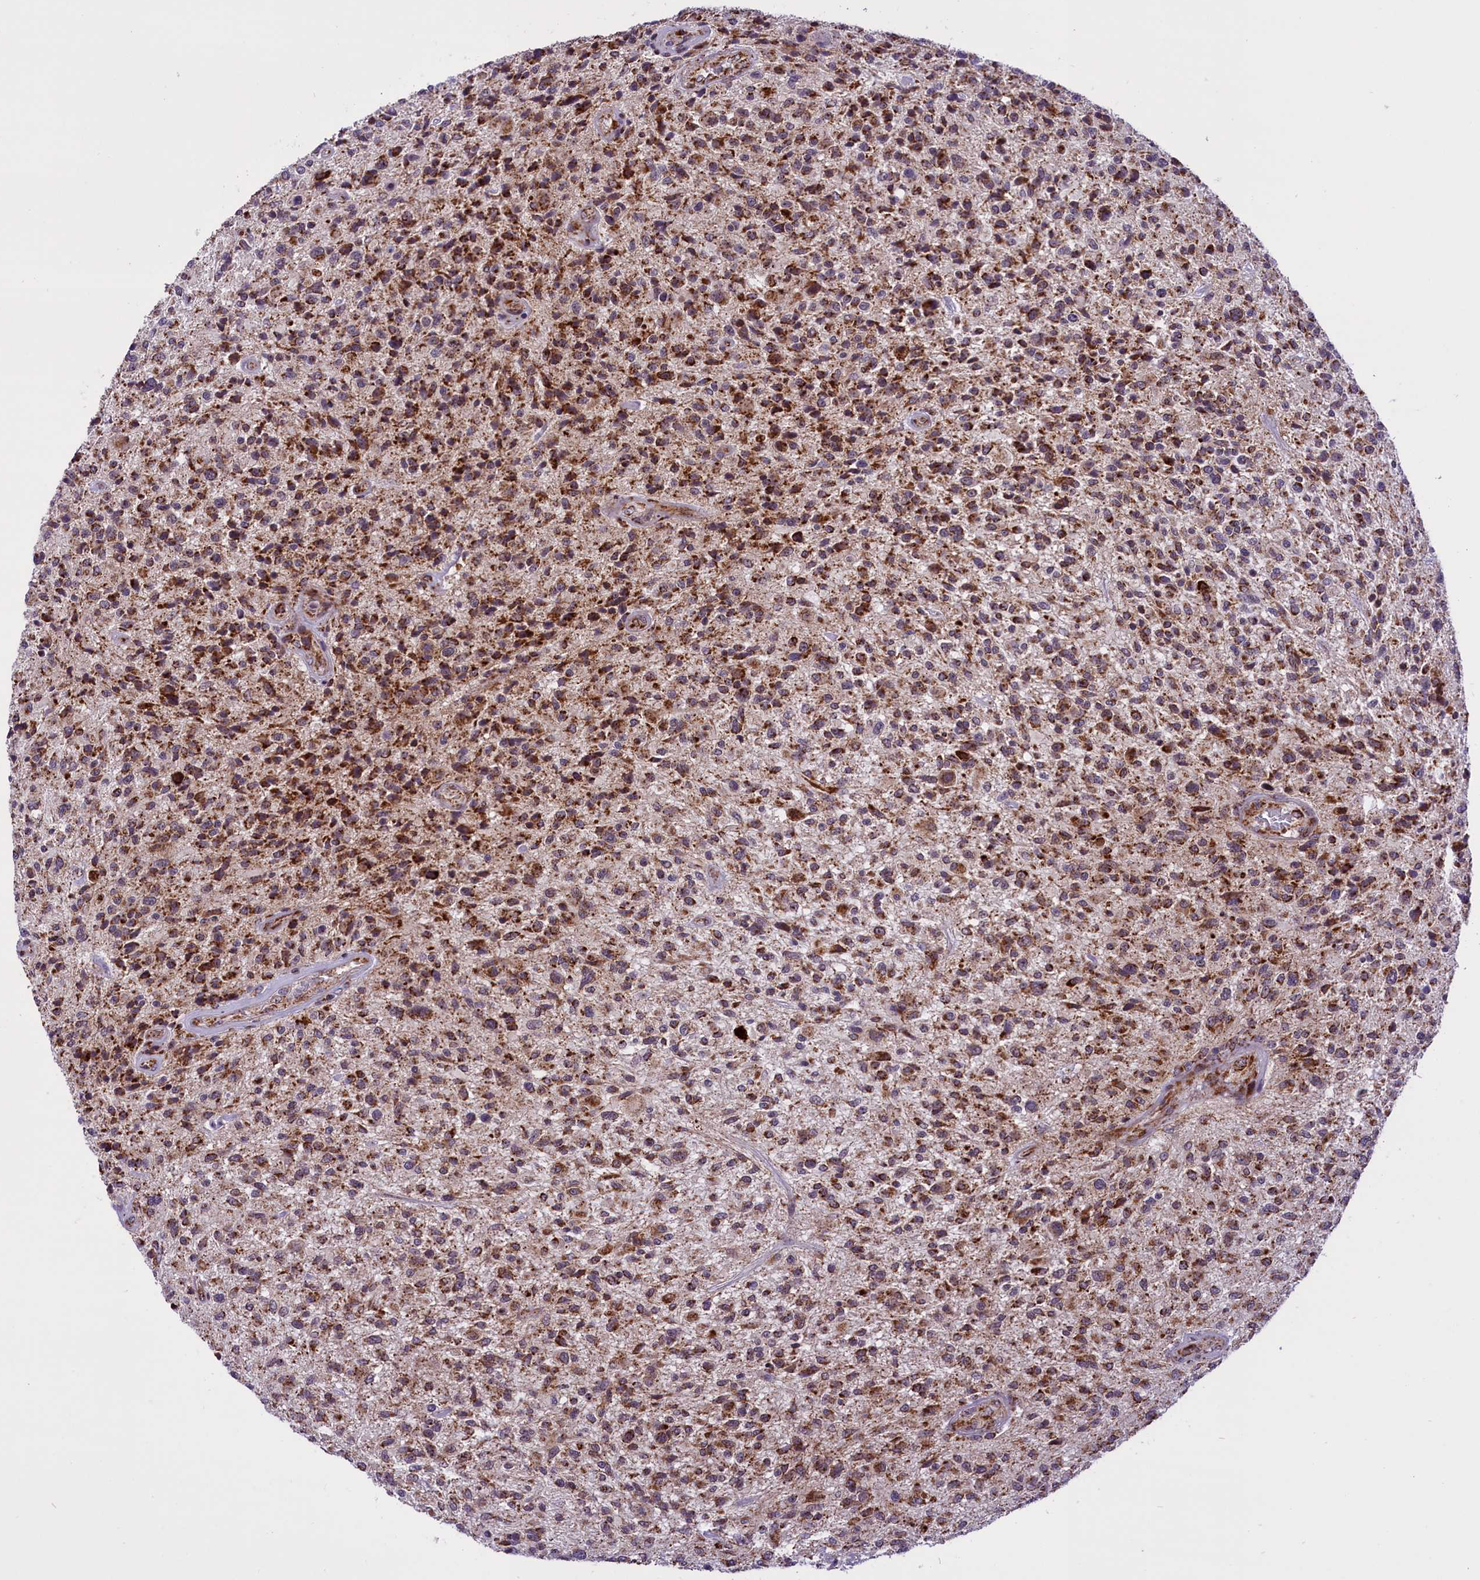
{"staining": {"intensity": "moderate", "quantity": ">75%", "location": "cytoplasmic/membranous"}, "tissue": "glioma", "cell_type": "Tumor cells", "image_type": "cancer", "snomed": [{"axis": "morphology", "description": "Glioma, malignant, High grade"}, {"axis": "topography", "description": "Brain"}], "caption": "Malignant glioma (high-grade) stained with a protein marker displays moderate staining in tumor cells.", "gene": "NDUFS5", "patient": {"sex": "male", "age": 47}}